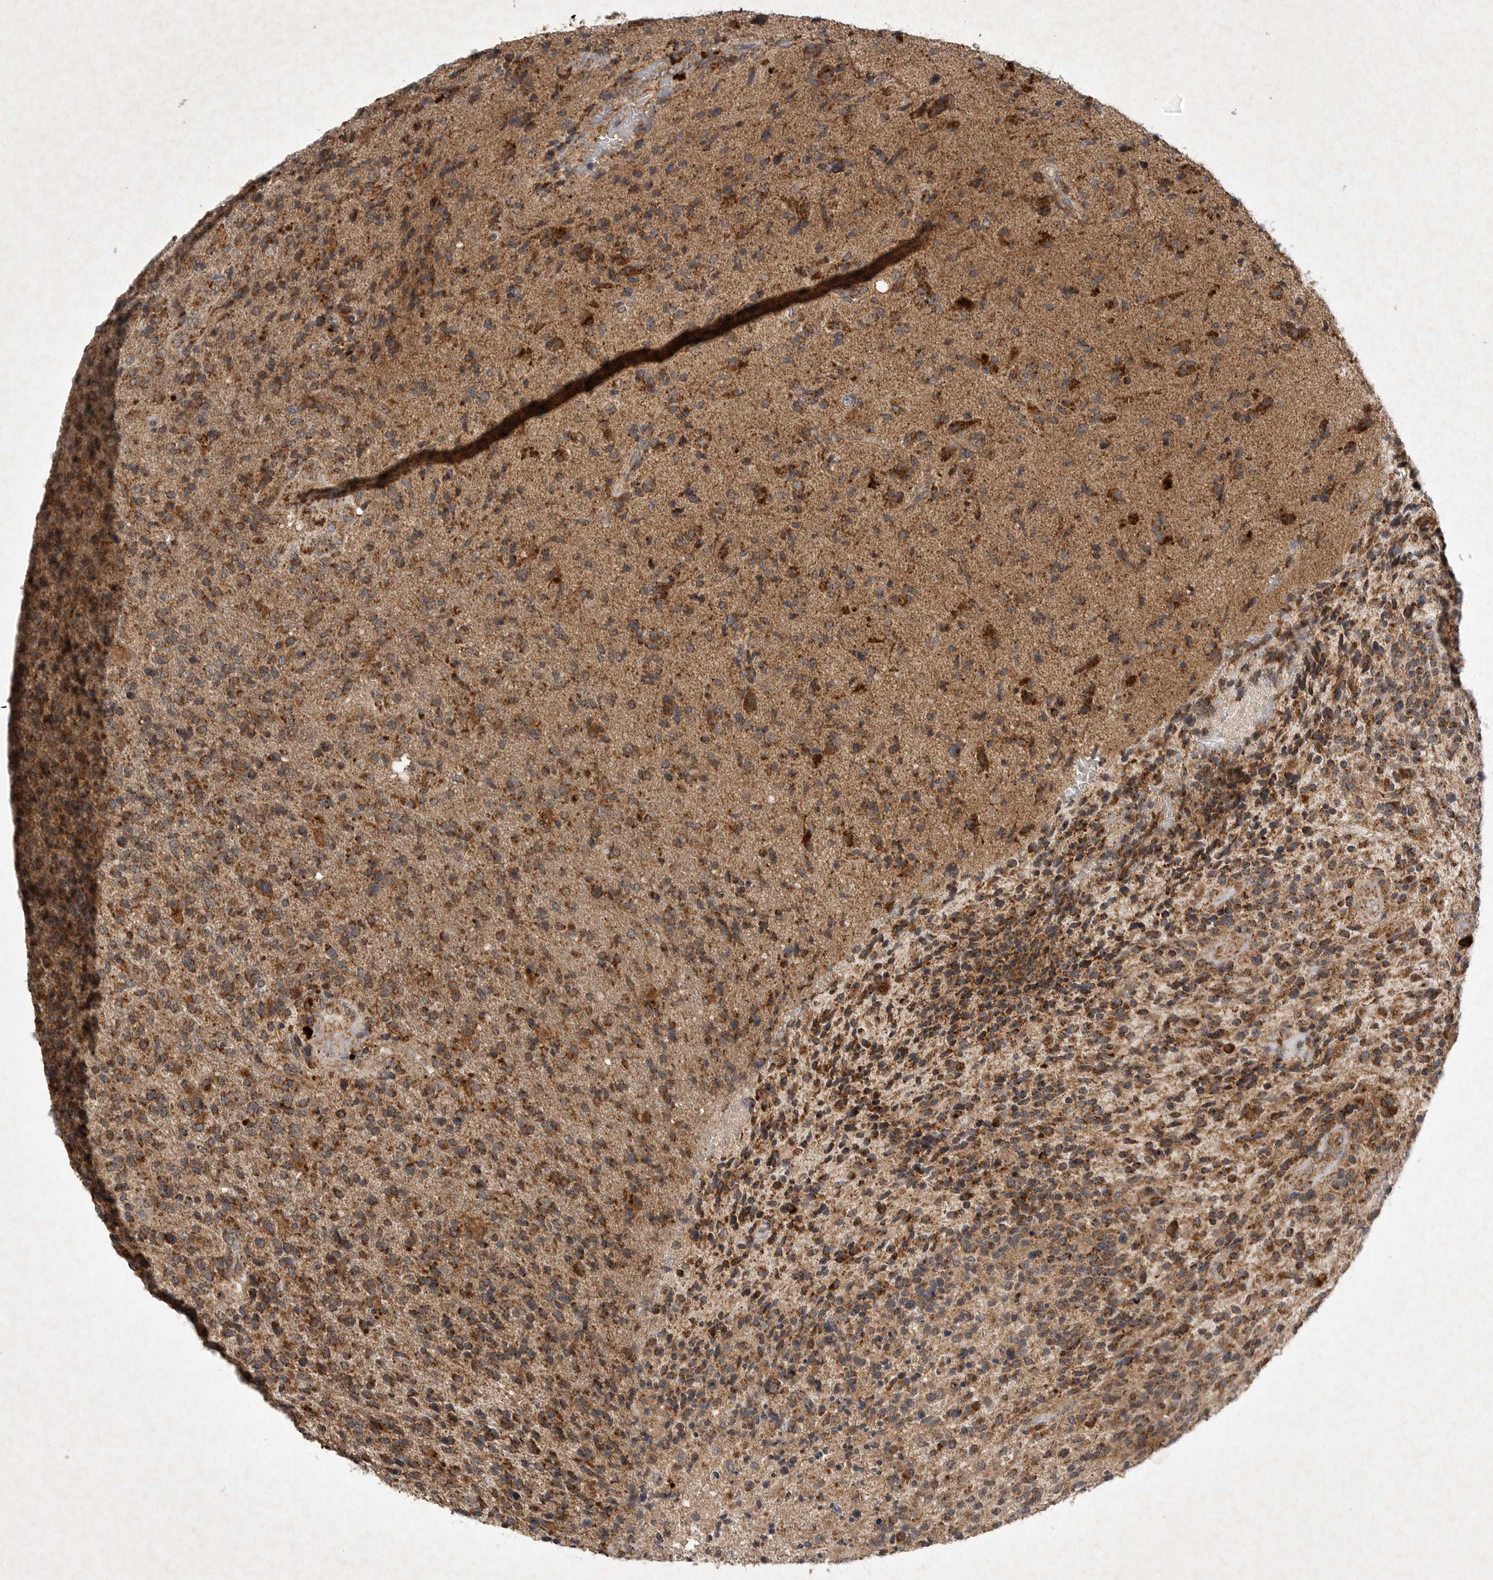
{"staining": {"intensity": "strong", "quantity": ">75%", "location": "cytoplasmic/membranous"}, "tissue": "glioma", "cell_type": "Tumor cells", "image_type": "cancer", "snomed": [{"axis": "morphology", "description": "Glioma, malignant, High grade"}, {"axis": "topography", "description": "Brain"}], "caption": "Immunohistochemical staining of malignant glioma (high-grade) reveals high levels of strong cytoplasmic/membranous expression in approximately >75% of tumor cells.", "gene": "DDR1", "patient": {"sex": "male", "age": 72}}